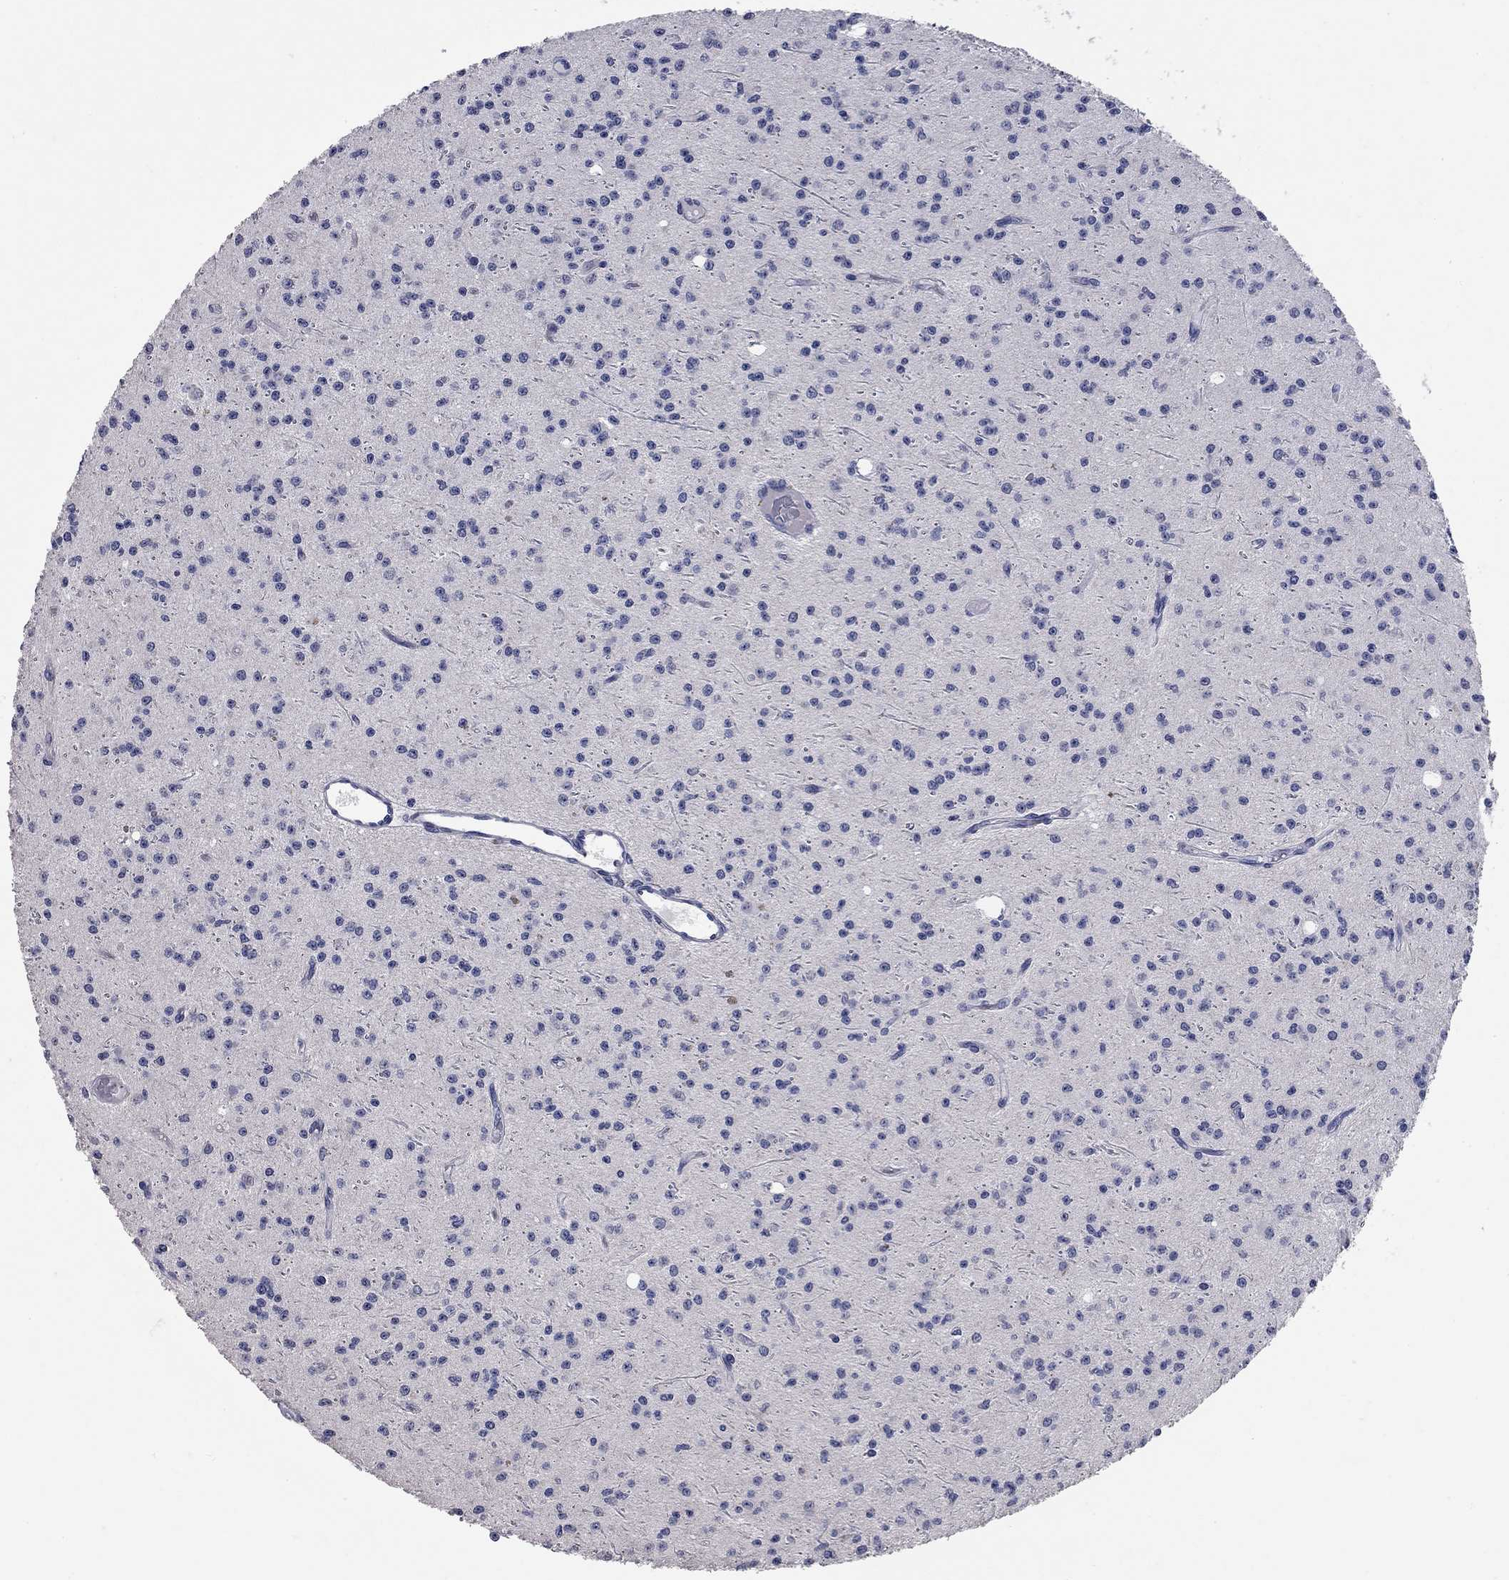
{"staining": {"intensity": "negative", "quantity": "none", "location": "none"}, "tissue": "glioma", "cell_type": "Tumor cells", "image_type": "cancer", "snomed": [{"axis": "morphology", "description": "Glioma, malignant, Low grade"}, {"axis": "topography", "description": "Brain"}], "caption": "IHC of human glioma demonstrates no positivity in tumor cells.", "gene": "SYT12", "patient": {"sex": "male", "age": 27}}